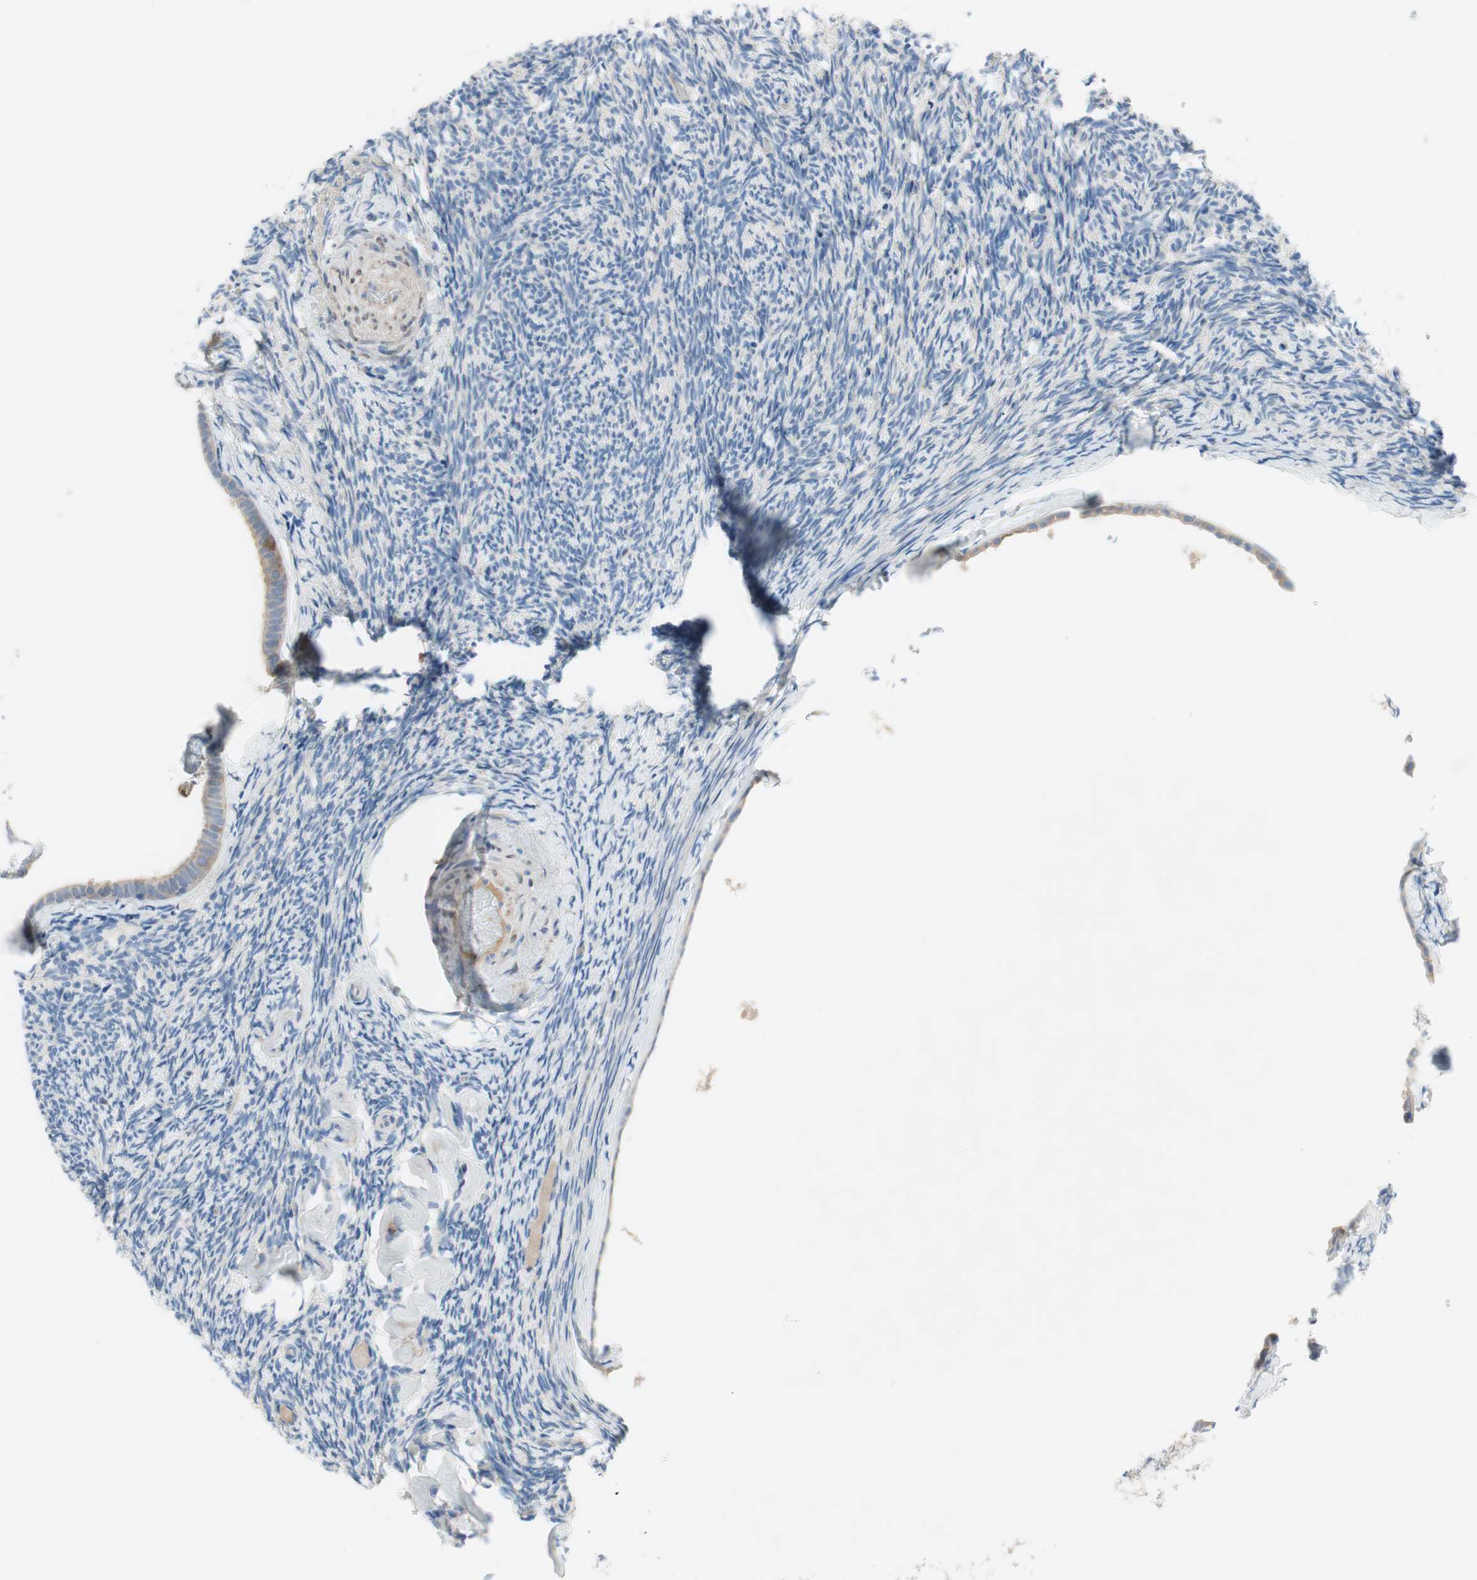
{"staining": {"intensity": "strong", "quantity": ">75%", "location": "cytoplasmic/membranous"}, "tissue": "ovary", "cell_type": "Follicle cells", "image_type": "normal", "snomed": [{"axis": "morphology", "description": "Normal tissue, NOS"}, {"axis": "topography", "description": "Ovary"}], "caption": "Ovary stained with a brown dye demonstrates strong cytoplasmic/membranous positive staining in about >75% of follicle cells.", "gene": "FDFT1", "patient": {"sex": "female", "age": 60}}